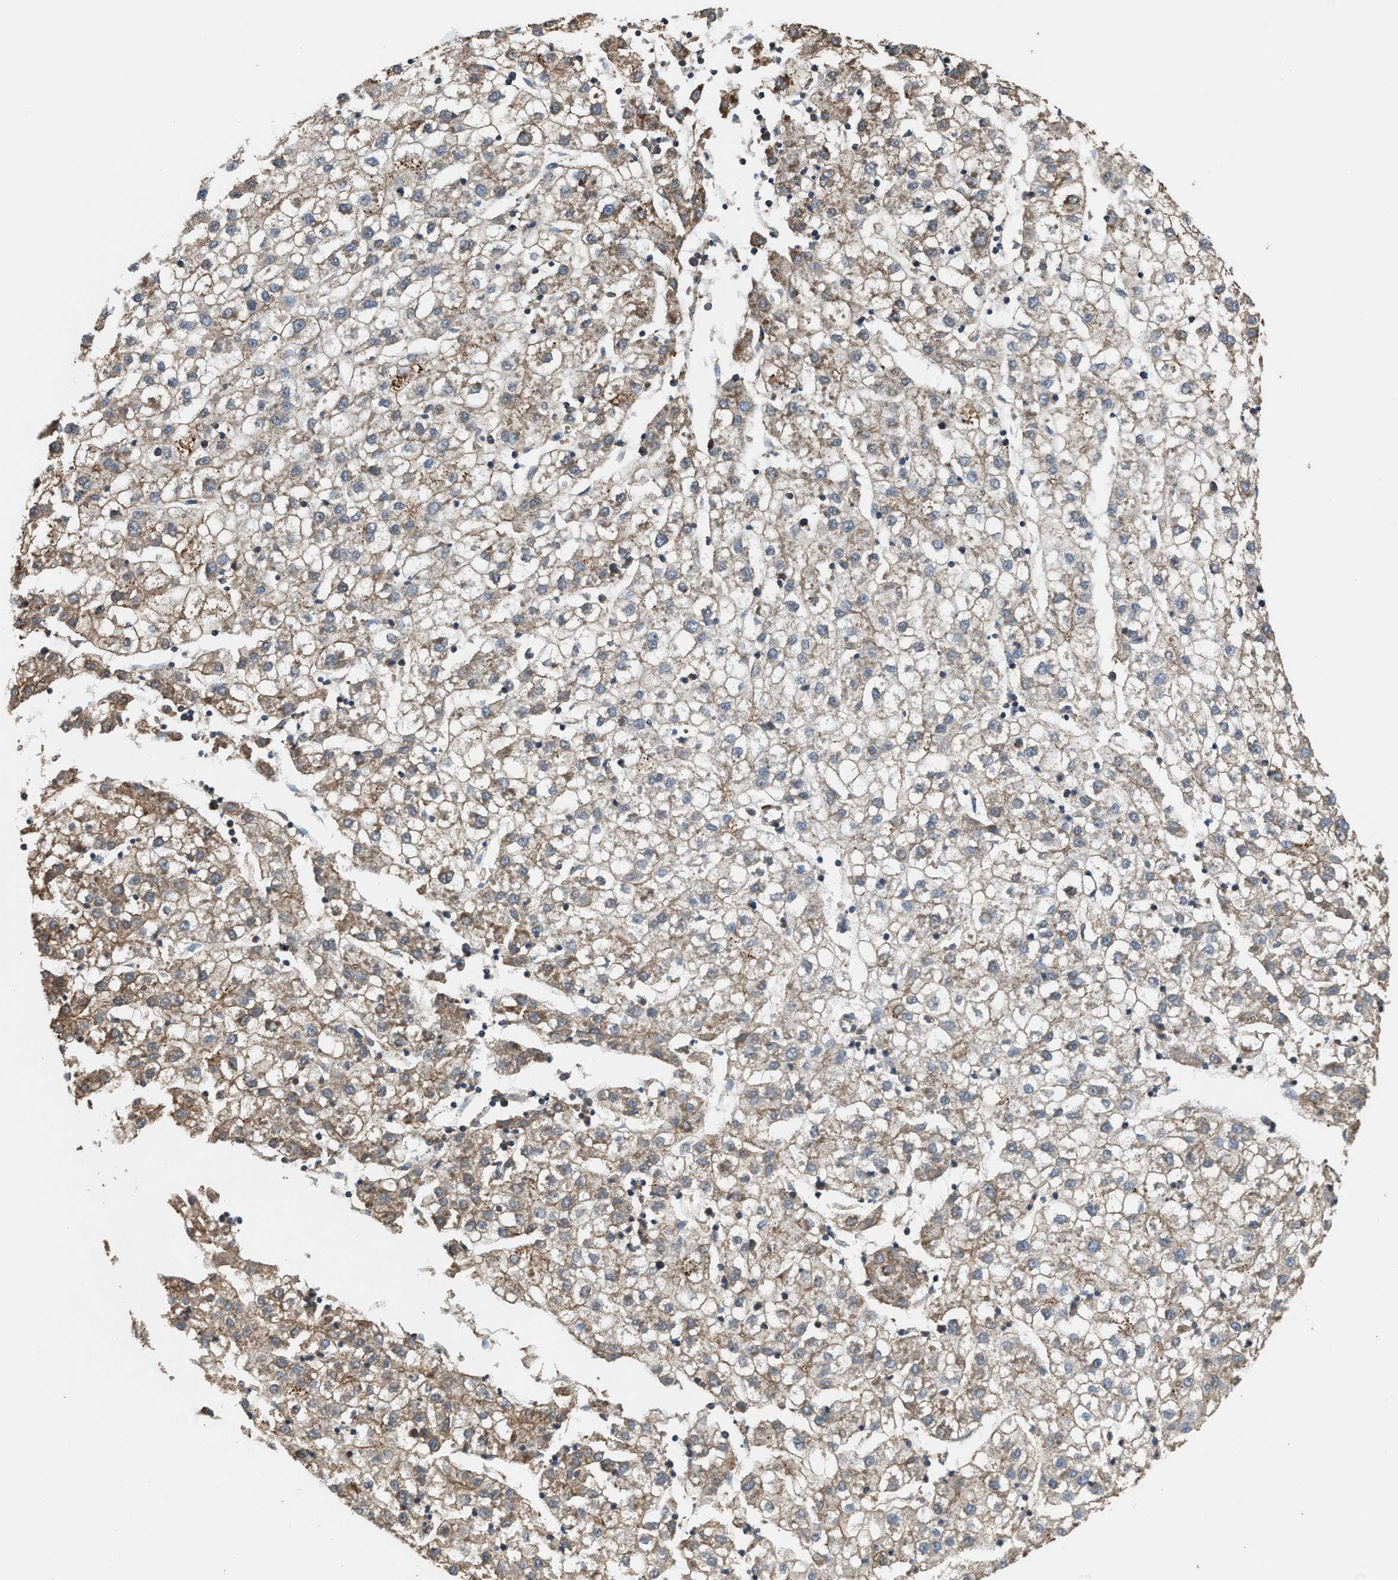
{"staining": {"intensity": "moderate", "quantity": ">75%", "location": "cytoplasmic/membranous"}, "tissue": "liver cancer", "cell_type": "Tumor cells", "image_type": "cancer", "snomed": [{"axis": "morphology", "description": "Carcinoma, Hepatocellular, NOS"}, {"axis": "topography", "description": "Liver"}], "caption": "About >75% of tumor cells in human liver hepatocellular carcinoma reveal moderate cytoplasmic/membranous protein staining as visualized by brown immunohistochemical staining.", "gene": "ATIC", "patient": {"sex": "male", "age": 72}}